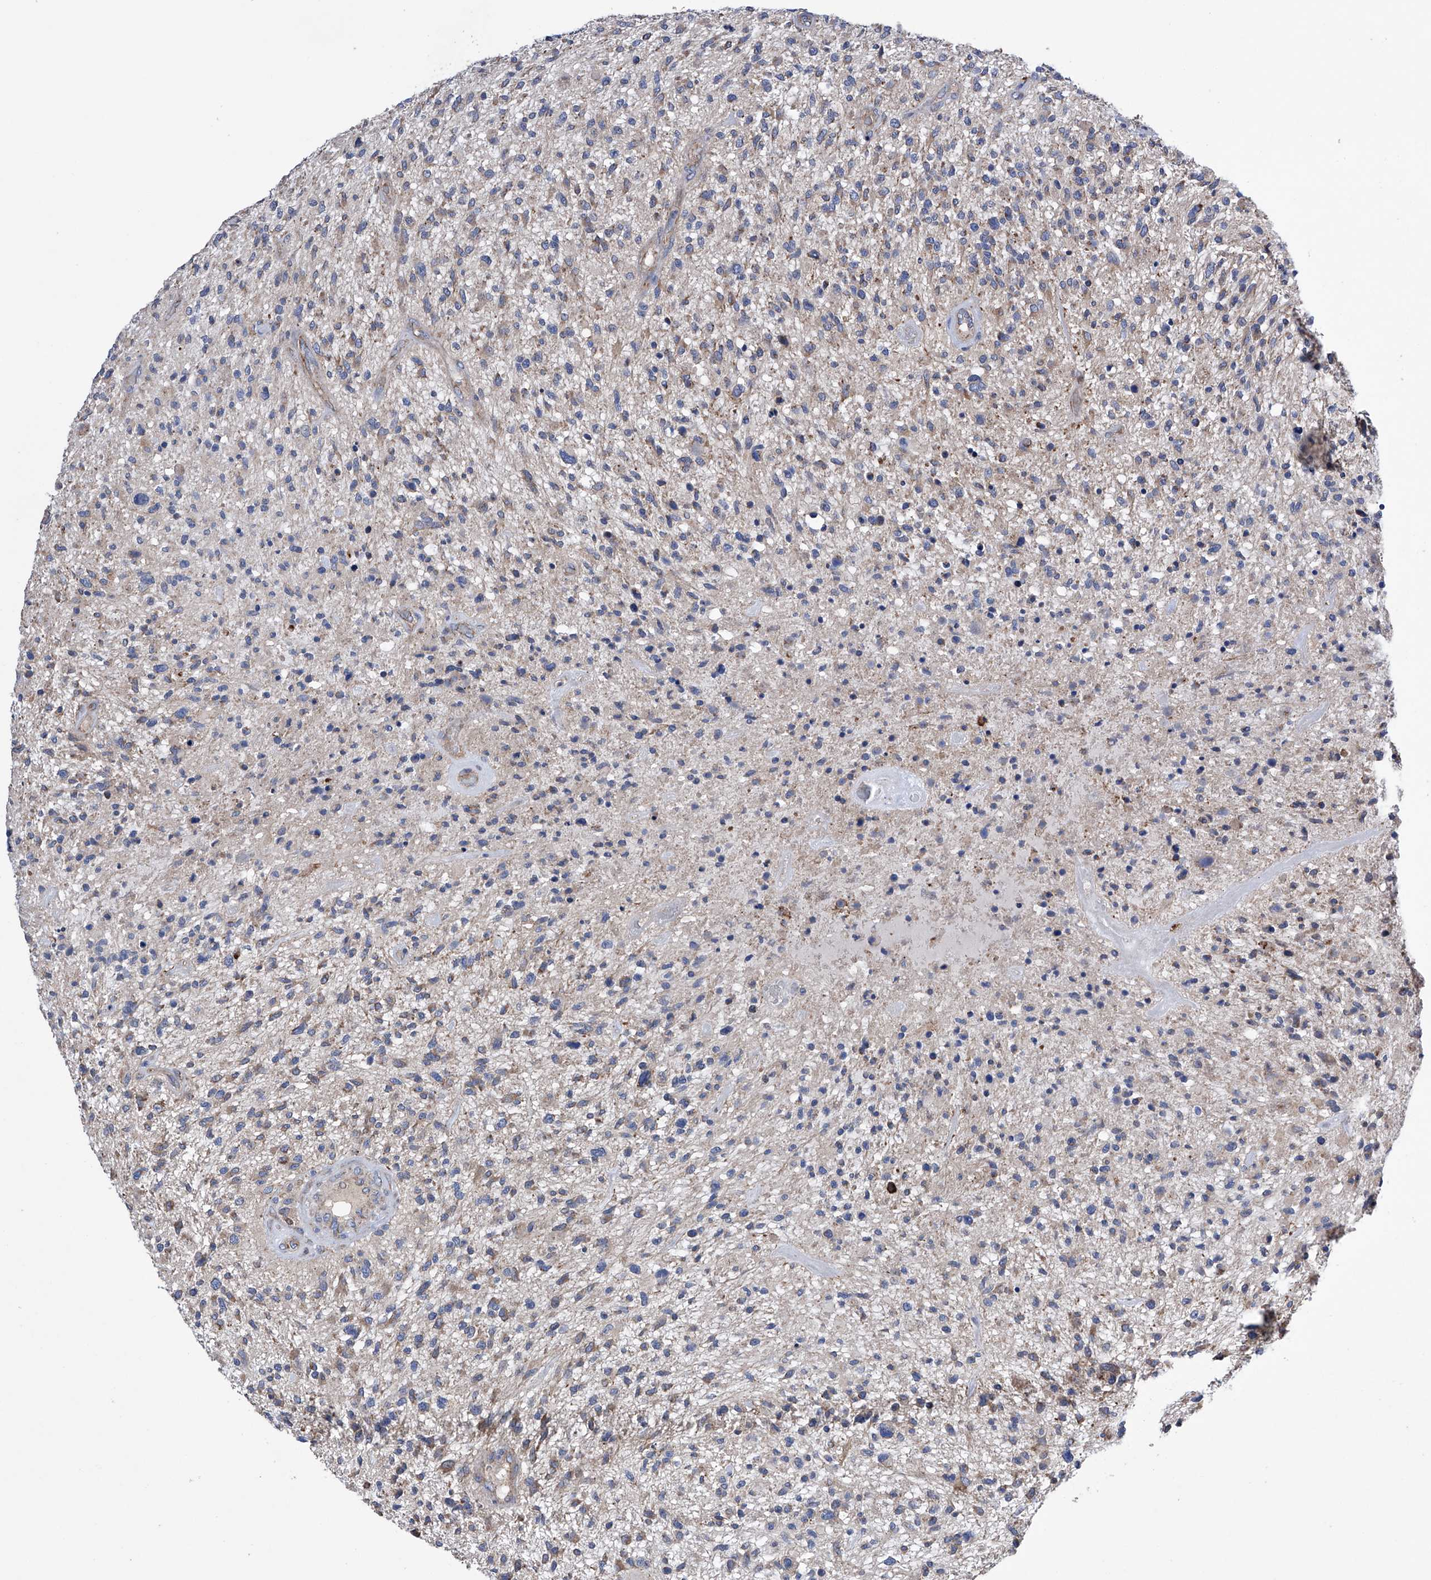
{"staining": {"intensity": "negative", "quantity": "none", "location": "none"}, "tissue": "glioma", "cell_type": "Tumor cells", "image_type": "cancer", "snomed": [{"axis": "morphology", "description": "Glioma, malignant, High grade"}, {"axis": "topography", "description": "Brain"}], "caption": "High power microscopy micrograph of an immunohistochemistry (IHC) histopathology image of glioma, revealing no significant staining in tumor cells.", "gene": "EFCAB2", "patient": {"sex": "male", "age": 47}}